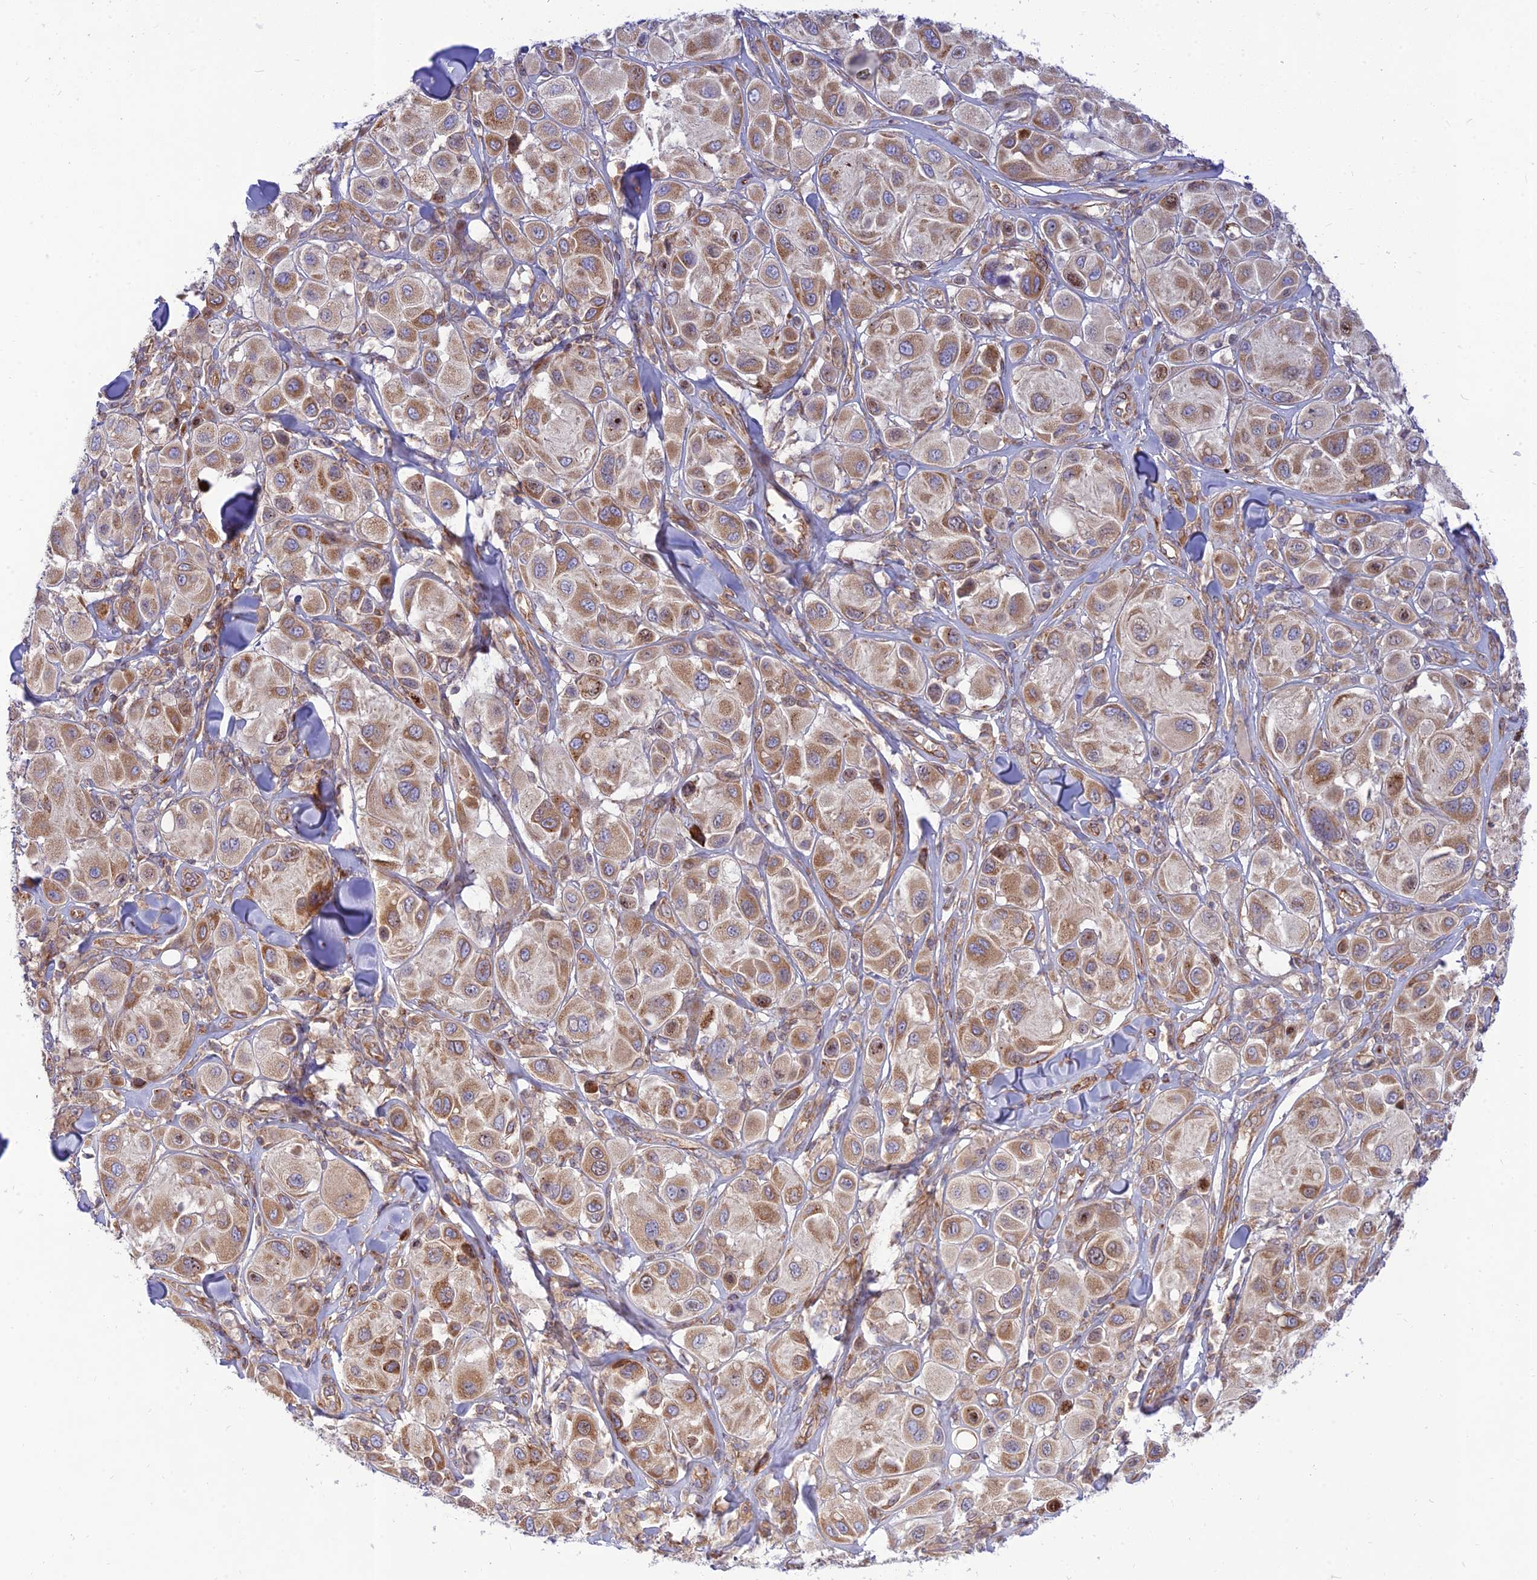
{"staining": {"intensity": "moderate", "quantity": ">75%", "location": "cytoplasmic/membranous"}, "tissue": "melanoma", "cell_type": "Tumor cells", "image_type": "cancer", "snomed": [{"axis": "morphology", "description": "Malignant melanoma, Metastatic site"}, {"axis": "topography", "description": "Skin"}], "caption": "An image of human melanoma stained for a protein reveals moderate cytoplasmic/membranous brown staining in tumor cells.", "gene": "PIMREG", "patient": {"sex": "male", "age": 41}}